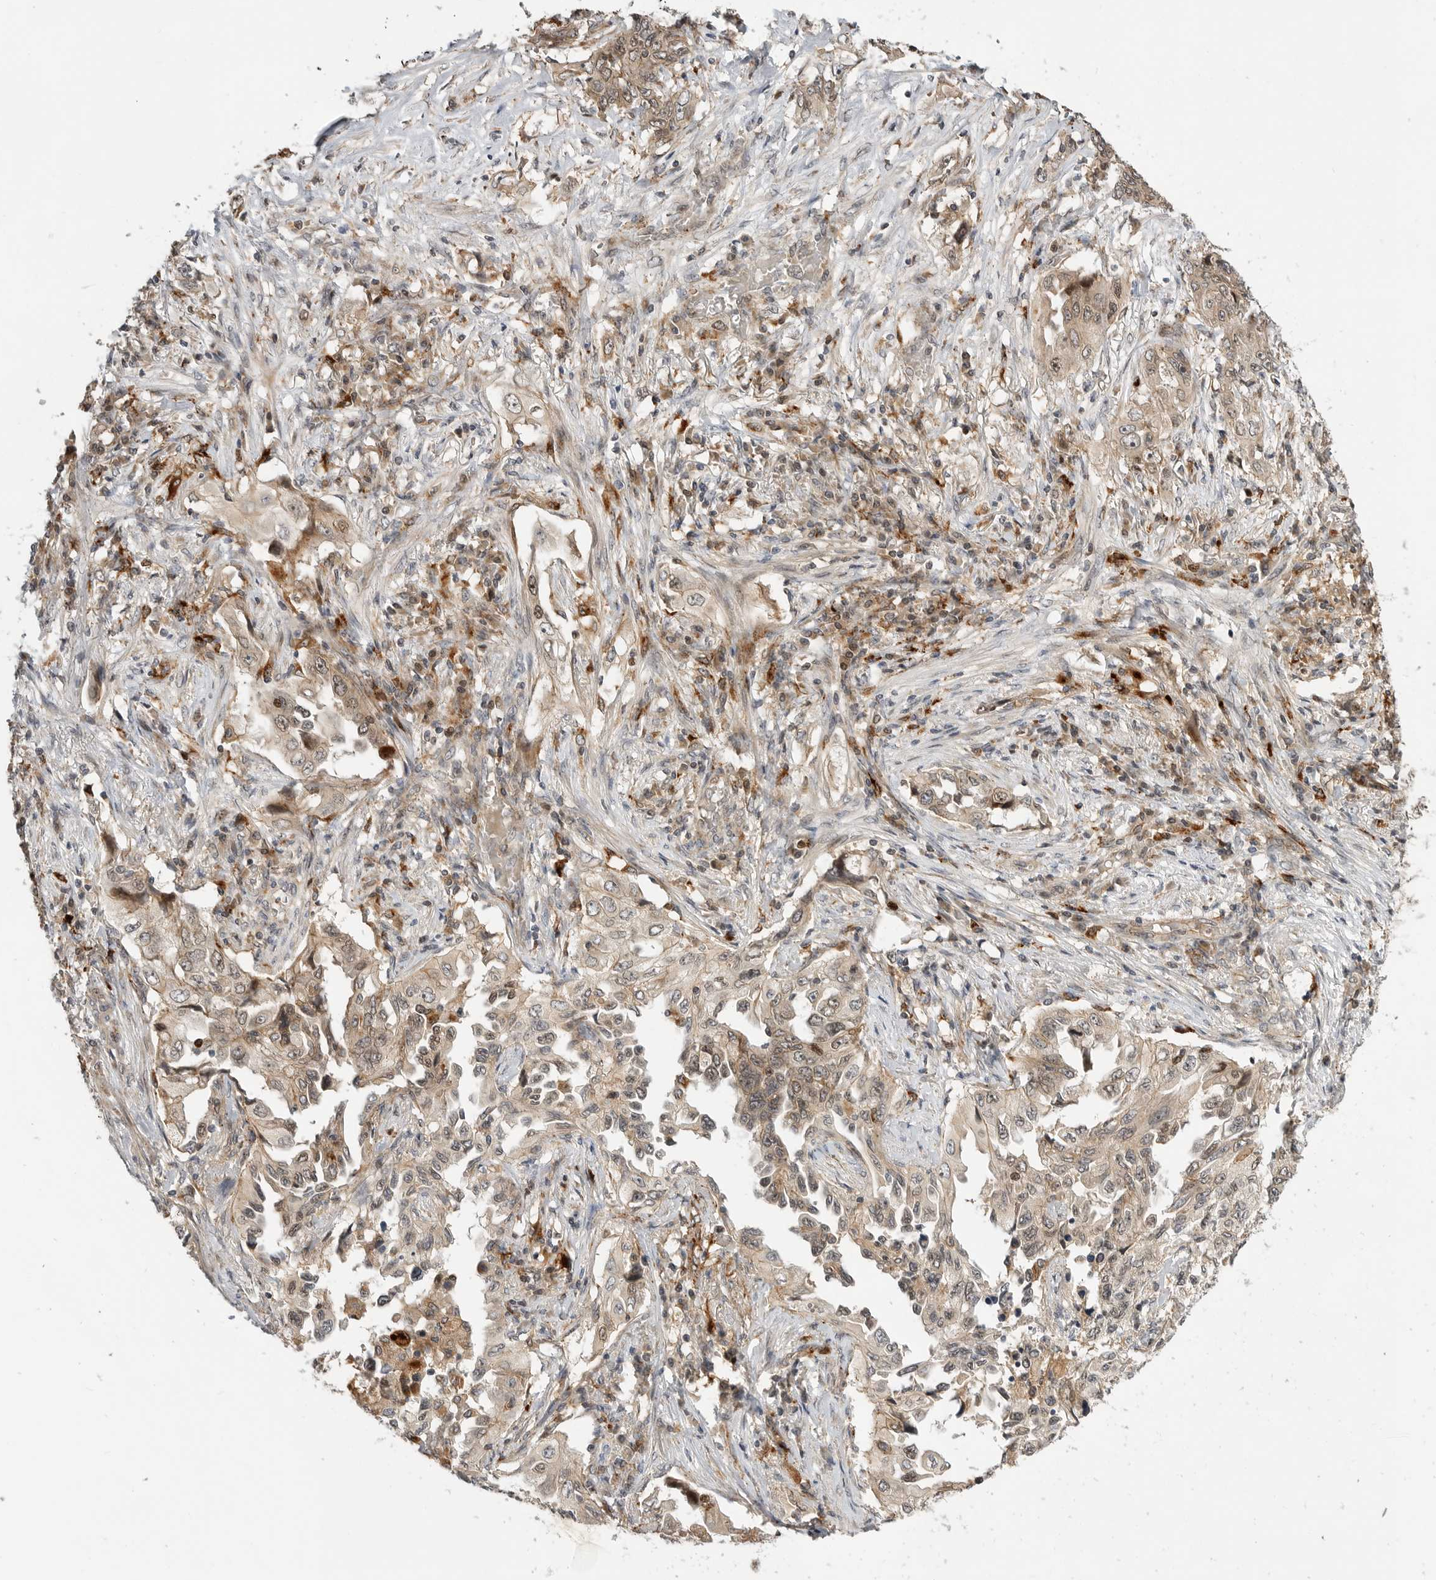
{"staining": {"intensity": "weak", "quantity": ">75%", "location": "cytoplasmic/membranous,nuclear"}, "tissue": "lung cancer", "cell_type": "Tumor cells", "image_type": "cancer", "snomed": [{"axis": "morphology", "description": "Adenocarcinoma, NOS"}, {"axis": "topography", "description": "Lung"}], "caption": "This is a histology image of IHC staining of lung cancer, which shows weak staining in the cytoplasmic/membranous and nuclear of tumor cells.", "gene": "CSNK1G3", "patient": {"sex": "female", "age": 51}}